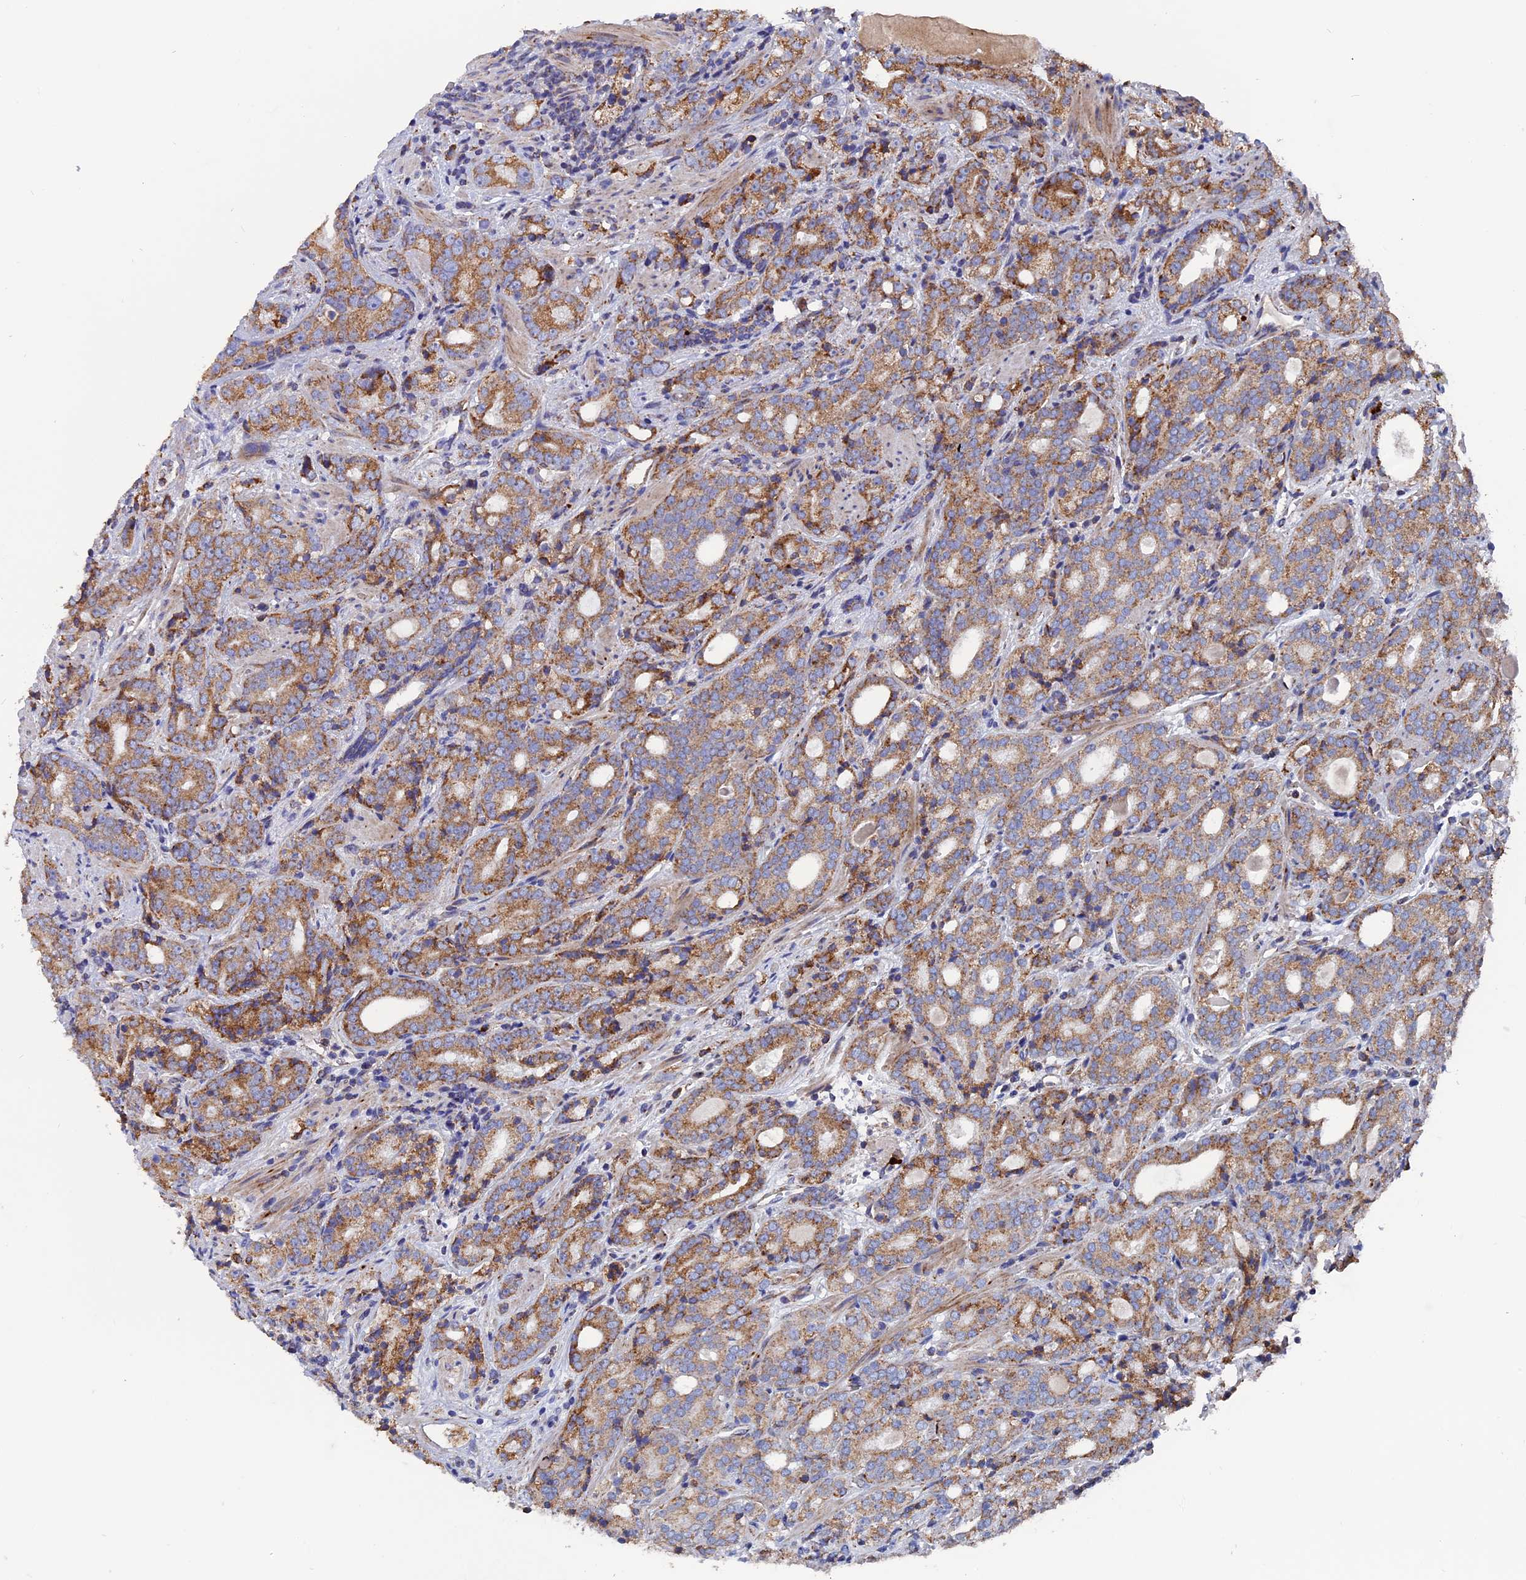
{"staining": {"intensity": "moderate", "quantity": ">75%", "location": "cytoplasmic/membranous"}, "tissue": "prostate cancer", "cell_type": "Tumor cells", "image_type": "cancer", "snomed": [{"axis": "morphology", "description": "Adenocarcinoma, High grade"}, {"axis": "topography", "description": "Prostate"}], "caption": "Moderate cytoplasmic/membranous protein positivity is identified in about >75% of tumor cells in prostate high-grade adenocarcinoma.", "gene": "TGFA", "patient": {"sex": "male", "age": 64}}